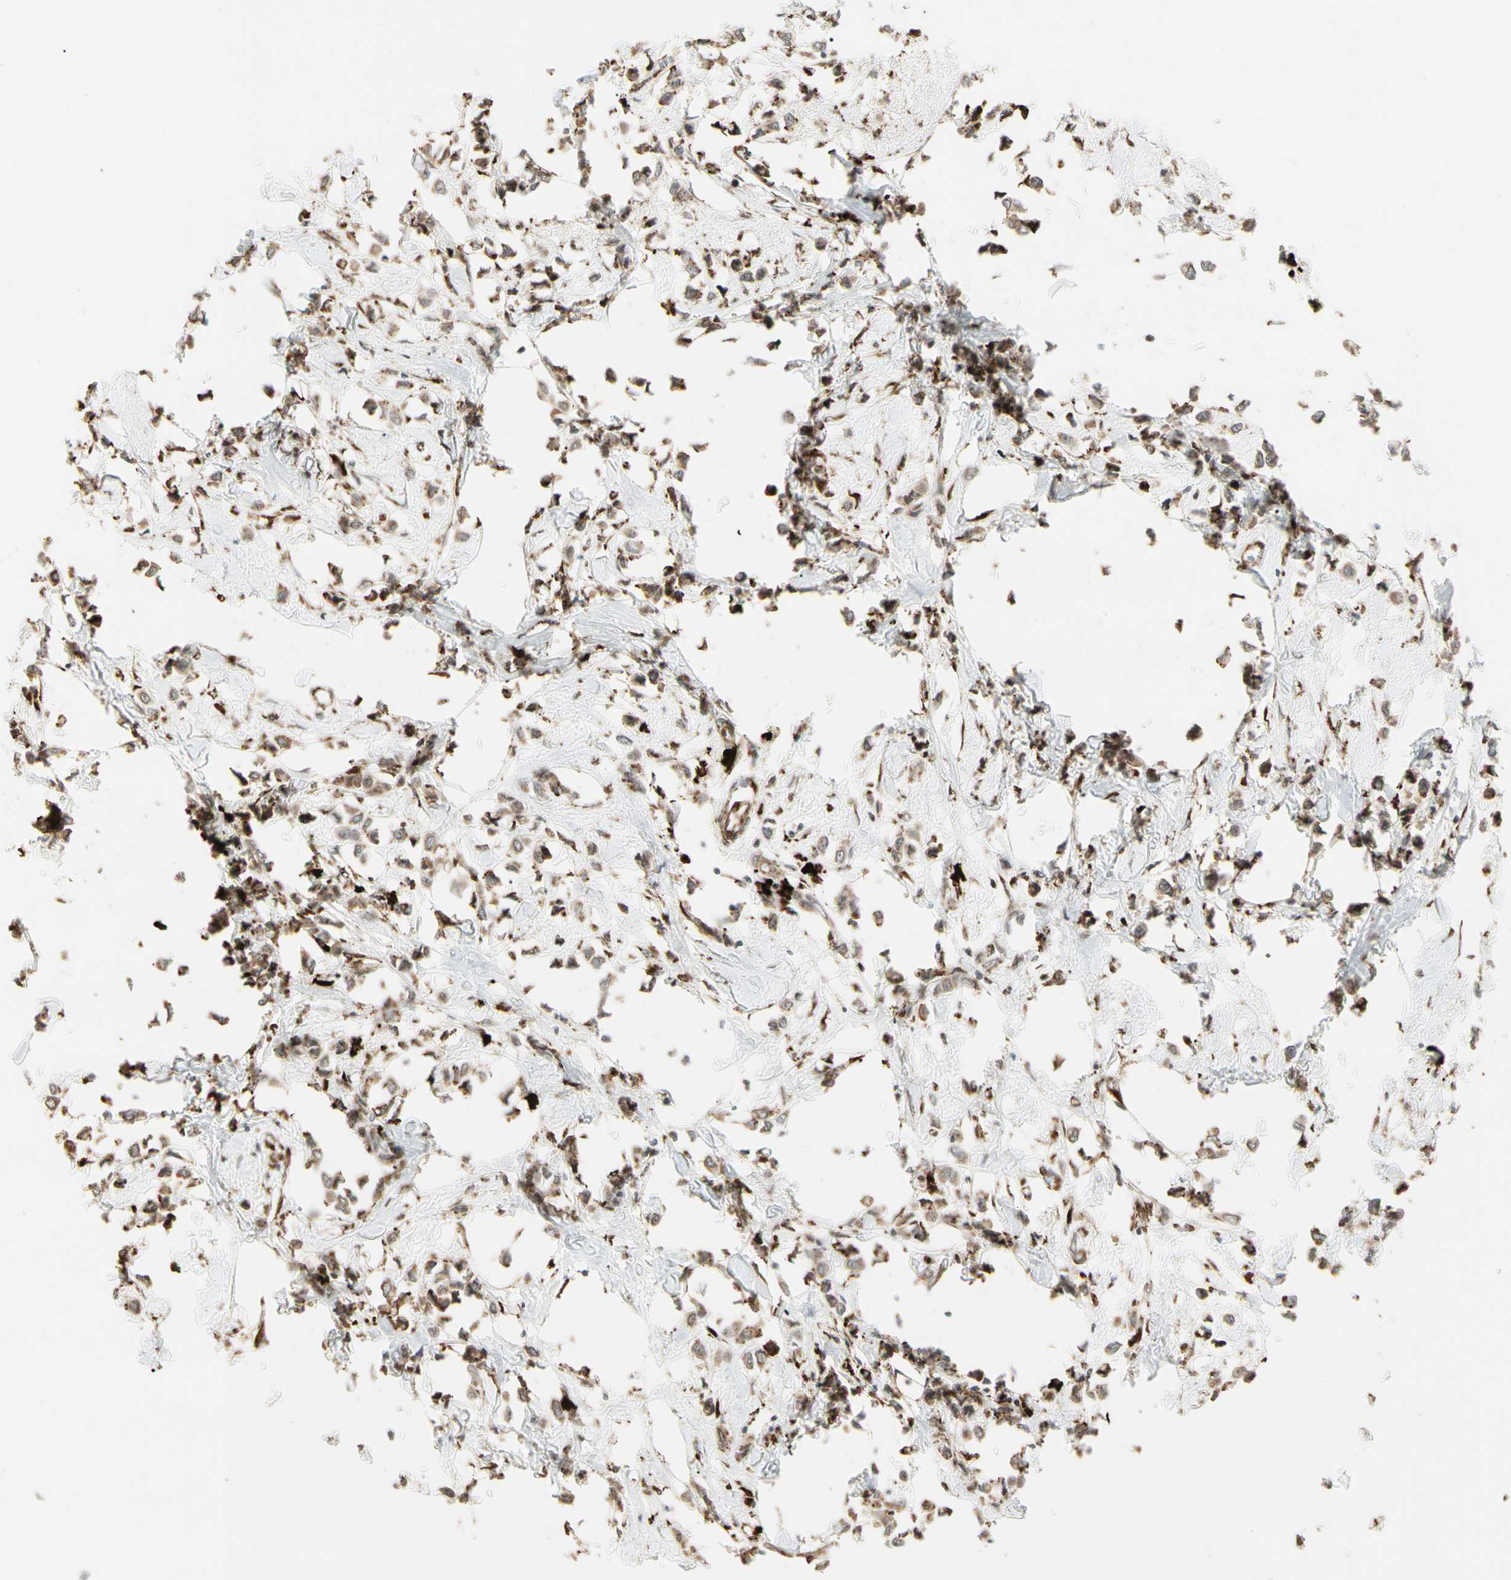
{"staining": {"intensity": "moderate", "quantity": ">75%", "location": "cytoplasmic/membranous"}, "tissue": "breast cancer", "cell_type": "Tumor cells", "image_type": "cancer", "snomed": [{"axis": "morphology", "description": "Lobular carcinoma"}, {"axis": "topography", "description": "Breast"}], "caption": "This is a photomicrograph of immunohistochemistry staining of breast cancer (lobular carcinoma), which shows moderate expression in the cytoplasmic/membranous of tumor cells.", "gene": "HSP90B1", "patient": {"sex": "female", "age": 51}}